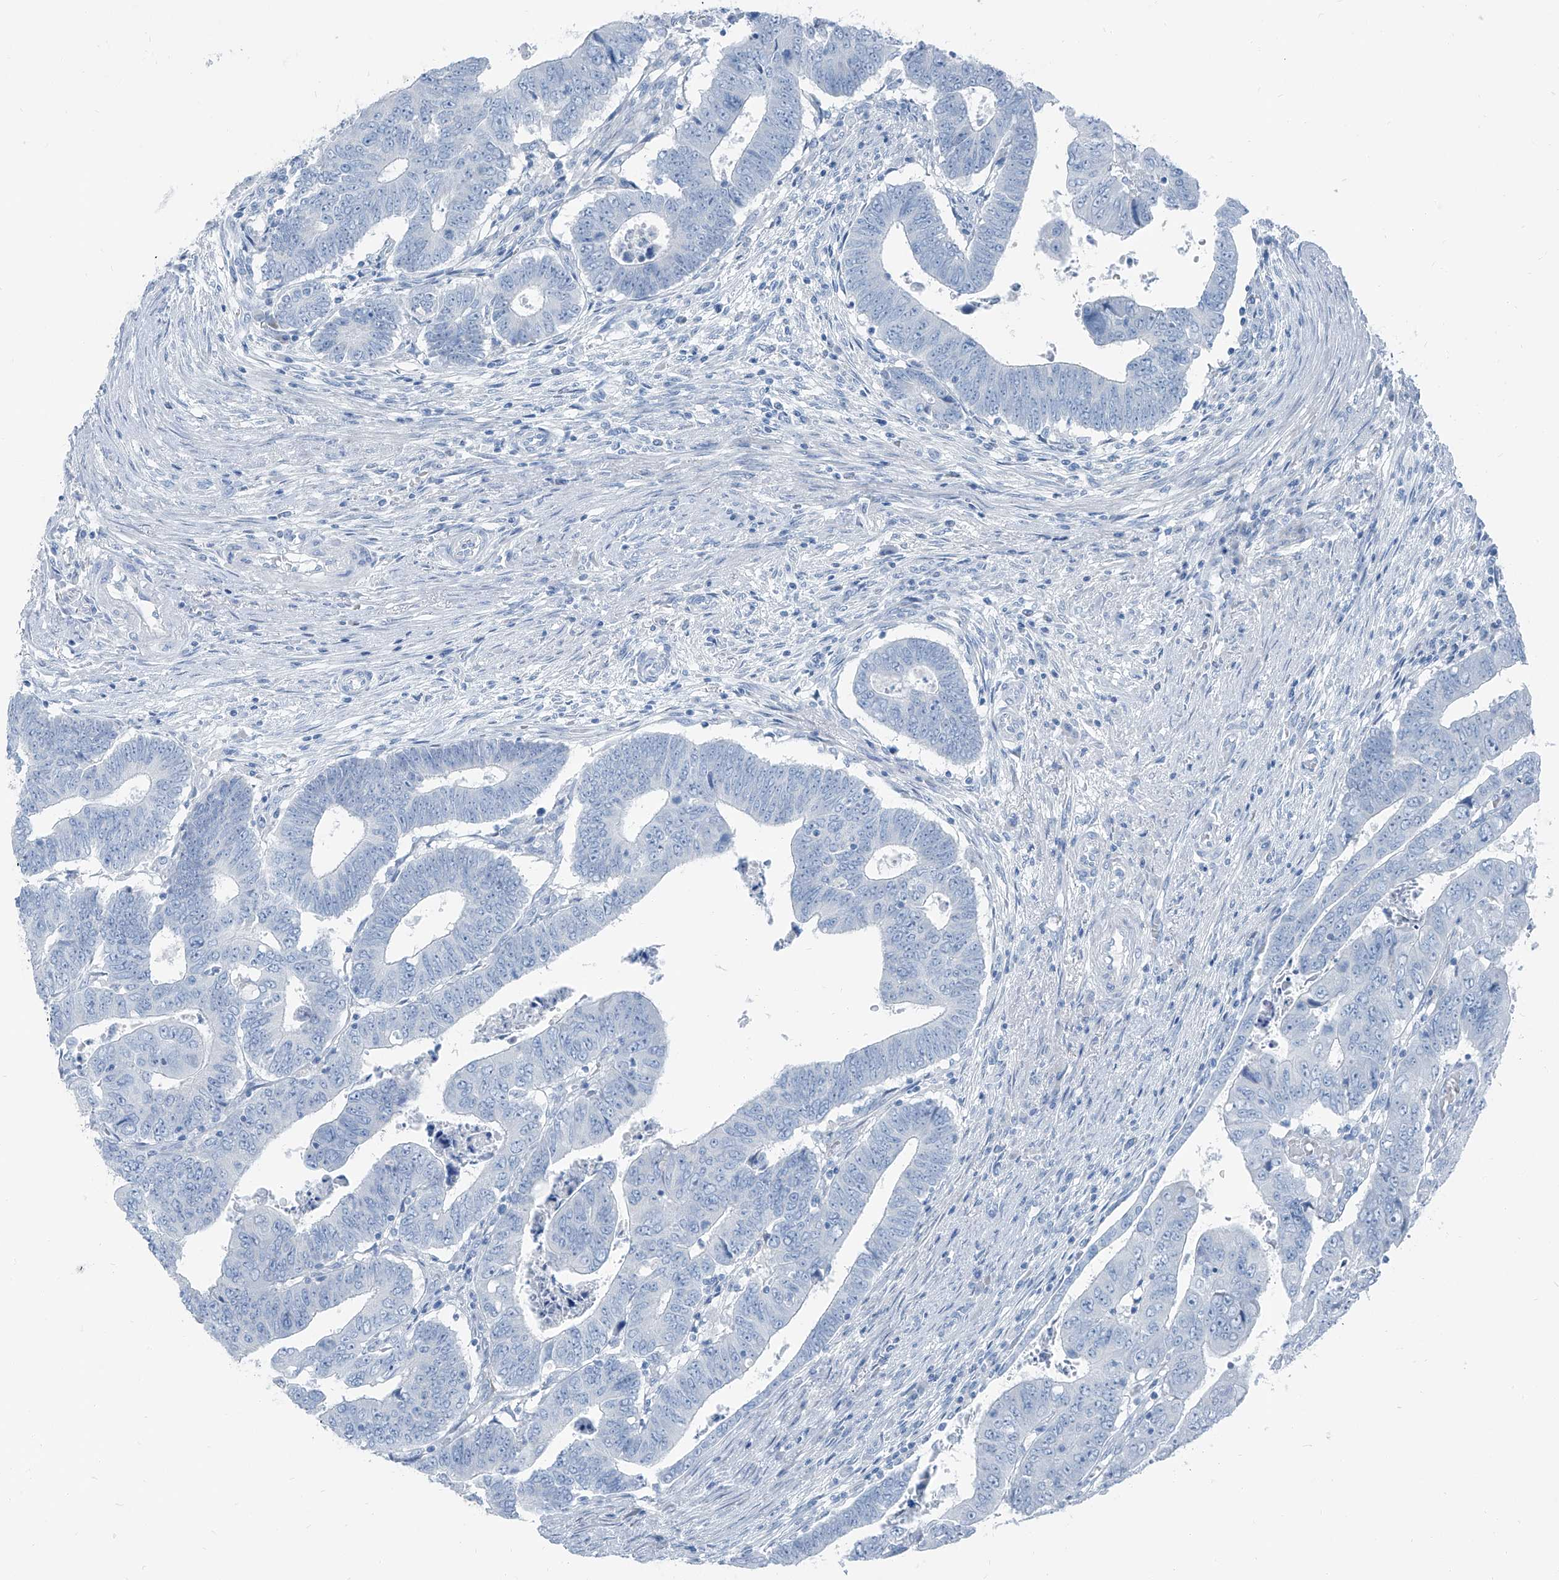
{"staining": {"intensity": "negative", "quantity": "none", "location": "none"}, "tissue": "colorectal cancer", "cell_type": "Tumor cells", "image_type": "cancer", "snomed": [{"axis": "morphology", "description": "Normal tissue, NOS"}, {"axis": "morphology", "description": "Adenocarcinoma, NOS"}, {"axis": "topography", "description": "Rectum"}], "caption": "Histopathology image shows no protein expression in tumor cells of colorectal cancer (adenocarcinoma) tissue.", "gene": "RGN", "patient": {"sex": "female", "age": 65}}